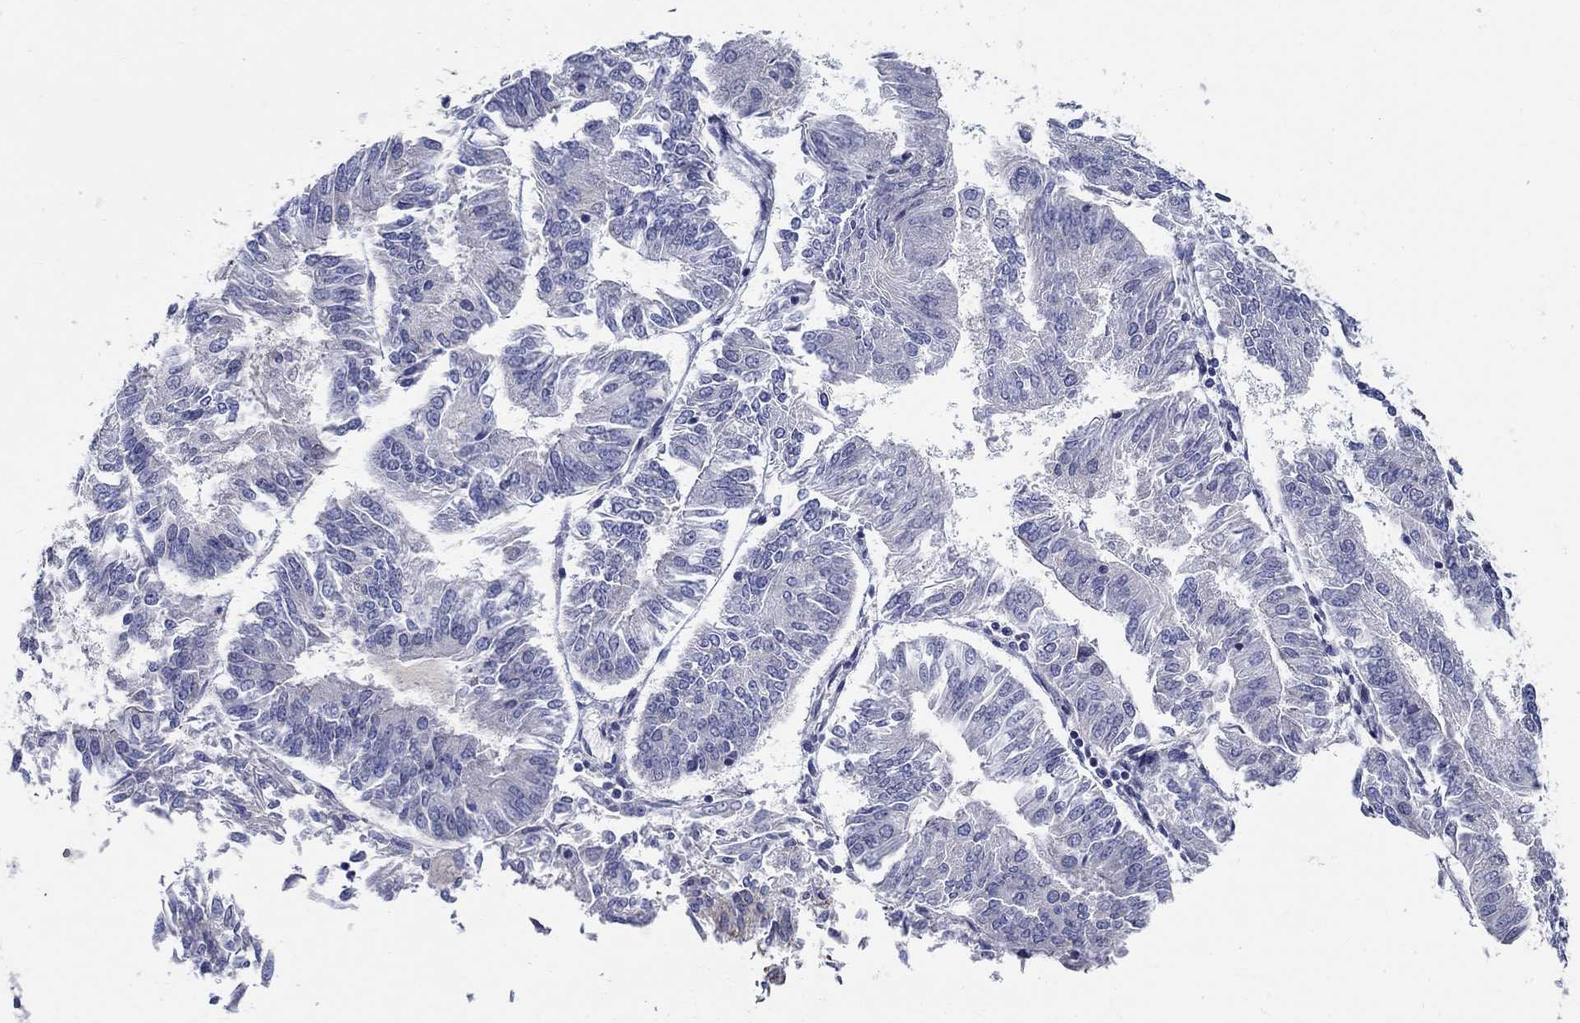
{"staining": {"intensity": "negative", "quantity": "none", "location": "none"}, "tissue": "endometrial cancer", "cell_type": "Tumor cells", "image_type": "cancer", "snomed": [{"axis": "morphology", "description": "Adenocarcinoma, NOS"}, {"axis": "topography", "description": "Endometrium"}], "caption": "Image shows no significant protein expression in tumor cells of endometrial adenocarcinoma.", "gene": "C16orf46", "patient": {"sex": "female", "age": 58}}